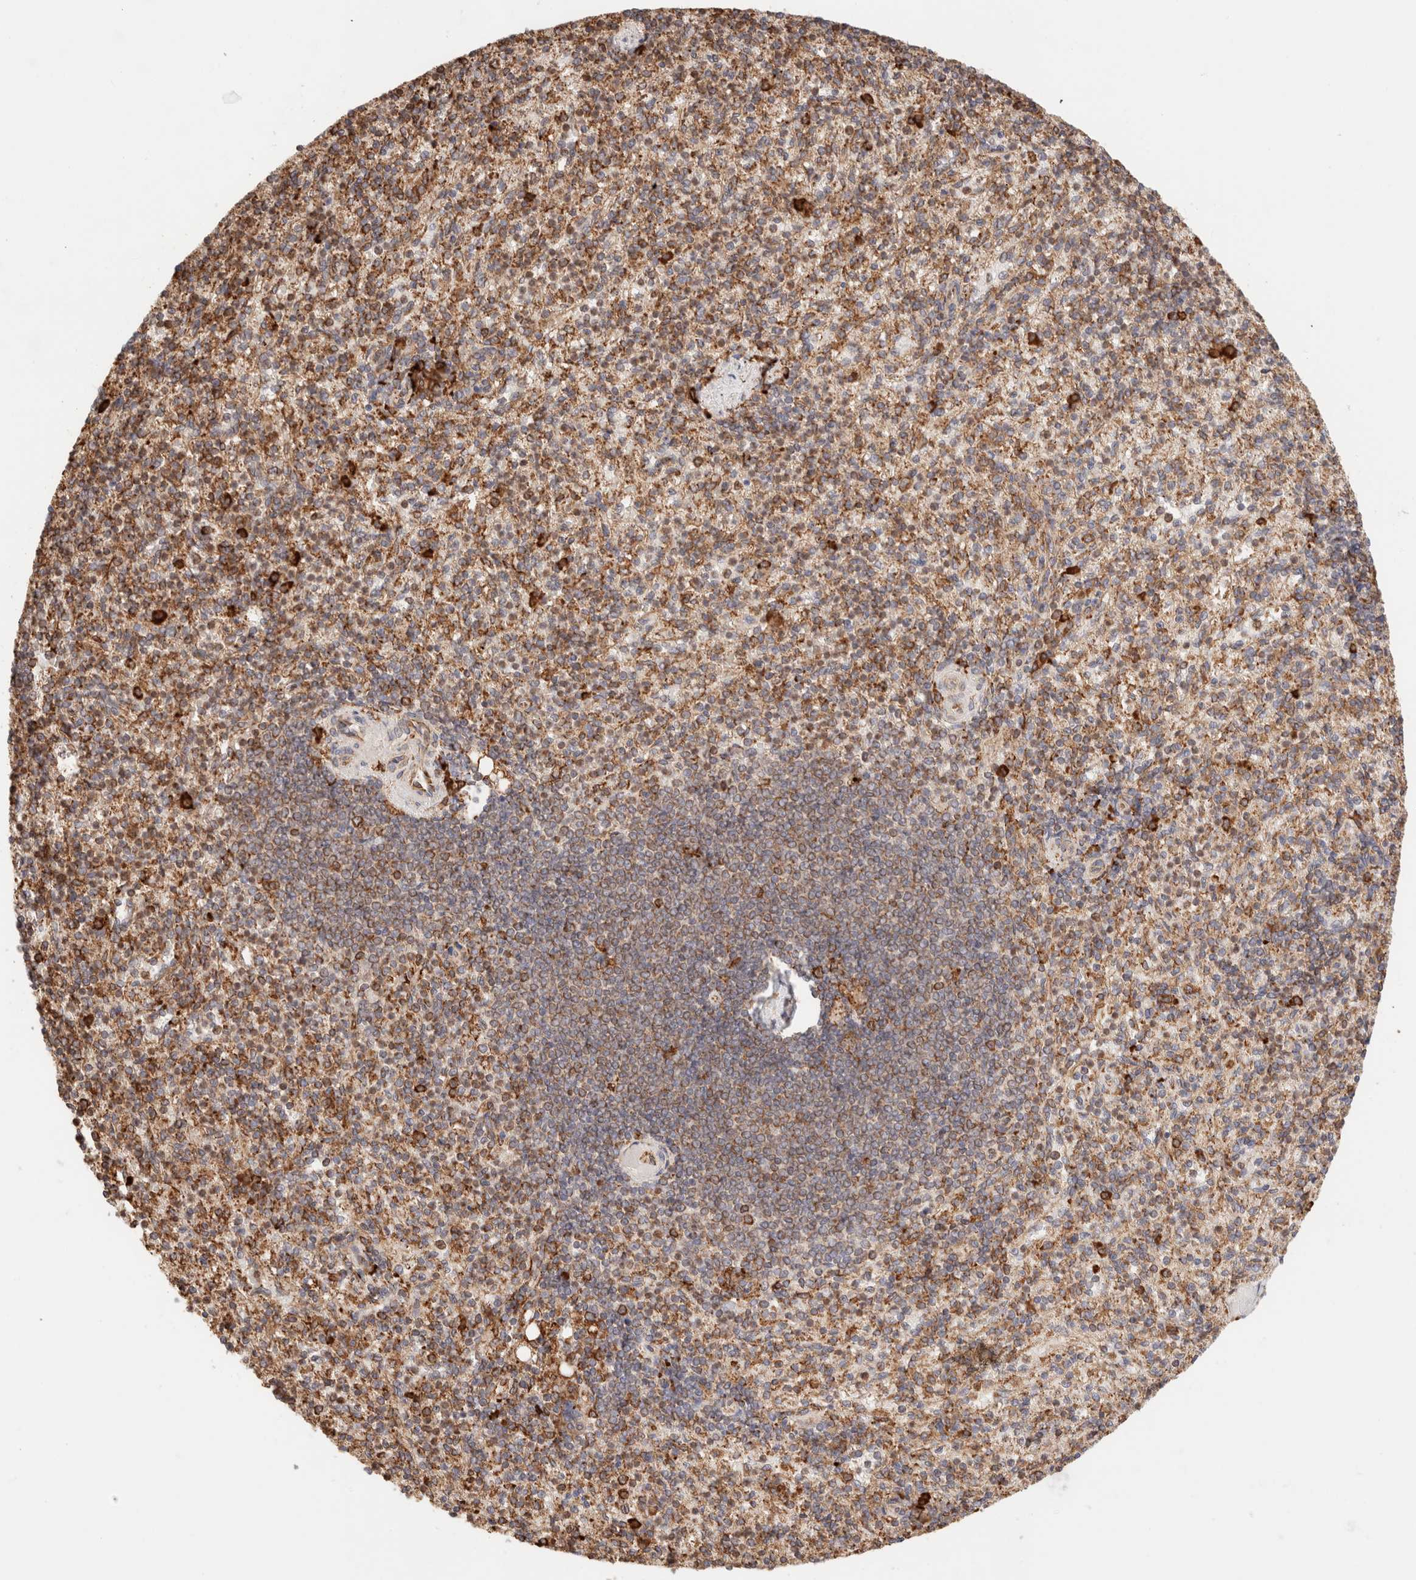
{"staining": {"intensity": "moderate", "quantity": ">75%", "location": "cytoplasmic/membranous"}, "tissue": "spleen", "cell_type": "Cells in red pulp", "image_type": "normal", "snomed": [{"axis": "morphology", "description": "Normal tissue, NOS"}, {"axis": "topography", "description": "Spleen"}], "caption": "Immunohistochemical staining of unremarkable human spleen displays medium levels of moderate cytoplasmic/membranous positivity in about >75% of cells in red pulp.", "gene": "FER", "patient": {"sex": "female", "age": 74}}